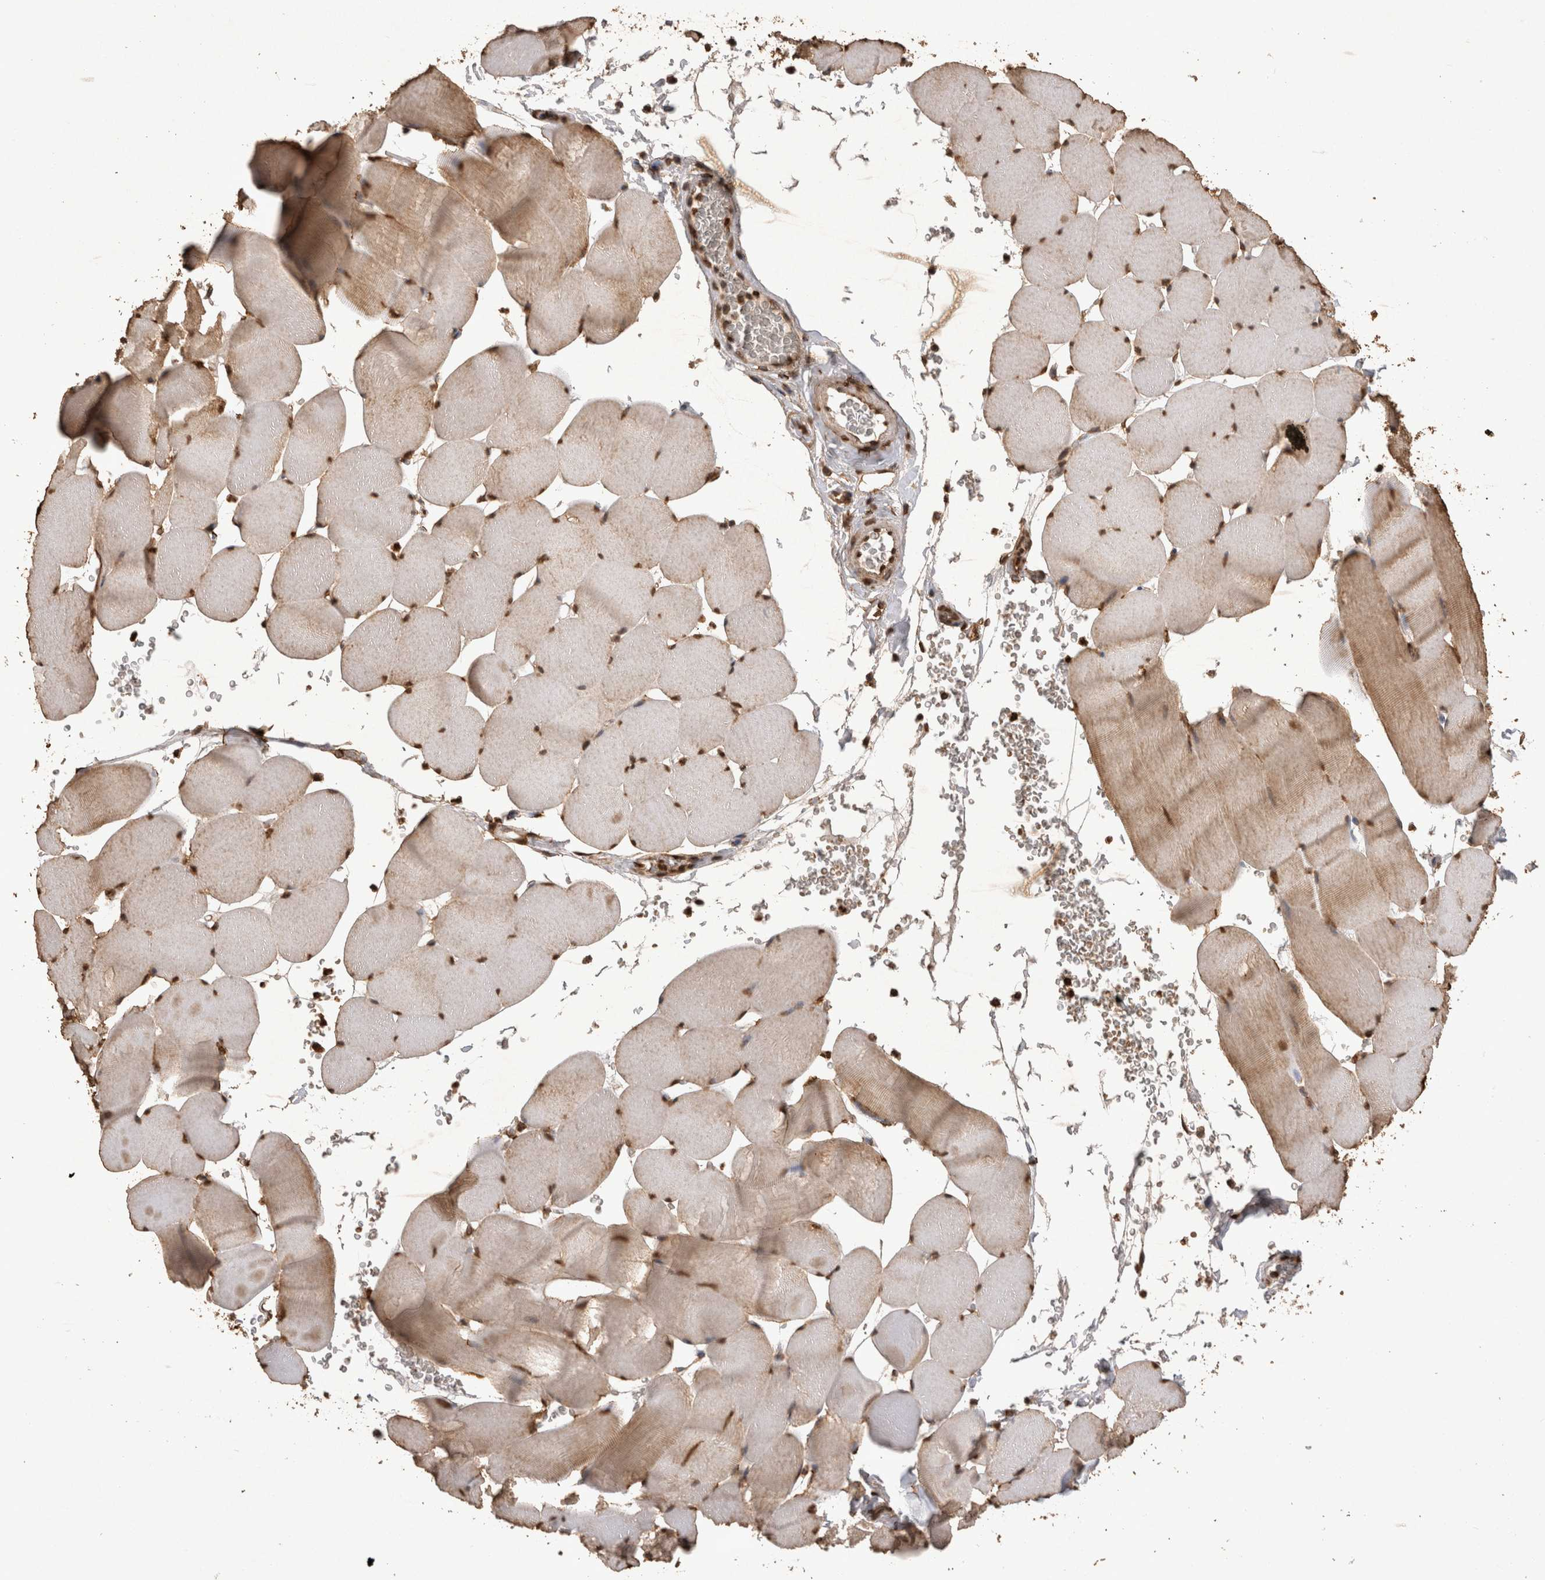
{"staining": {"intensity": "moderate", "quantity": ">75%", "location": "cytoplasmic/membranous,nuclear"}, "tissue": "skeletal muscle", "cell_type": "Myocytes", "image_type": "normal", "snomed": [{"axis": "morphology", "description": "Normal tissue, NOS"}, {"axis": "topography", "description": "Skeletal muscle"}], "caption": "Brown immunohistochemical staining in normal human skeletal muscle displays moderate cytoplasmic/membranous,nuclear positivity in about >75% of myocytes.", "gene": "OAS2", "patient": {"sex": "male", "age": 62}}